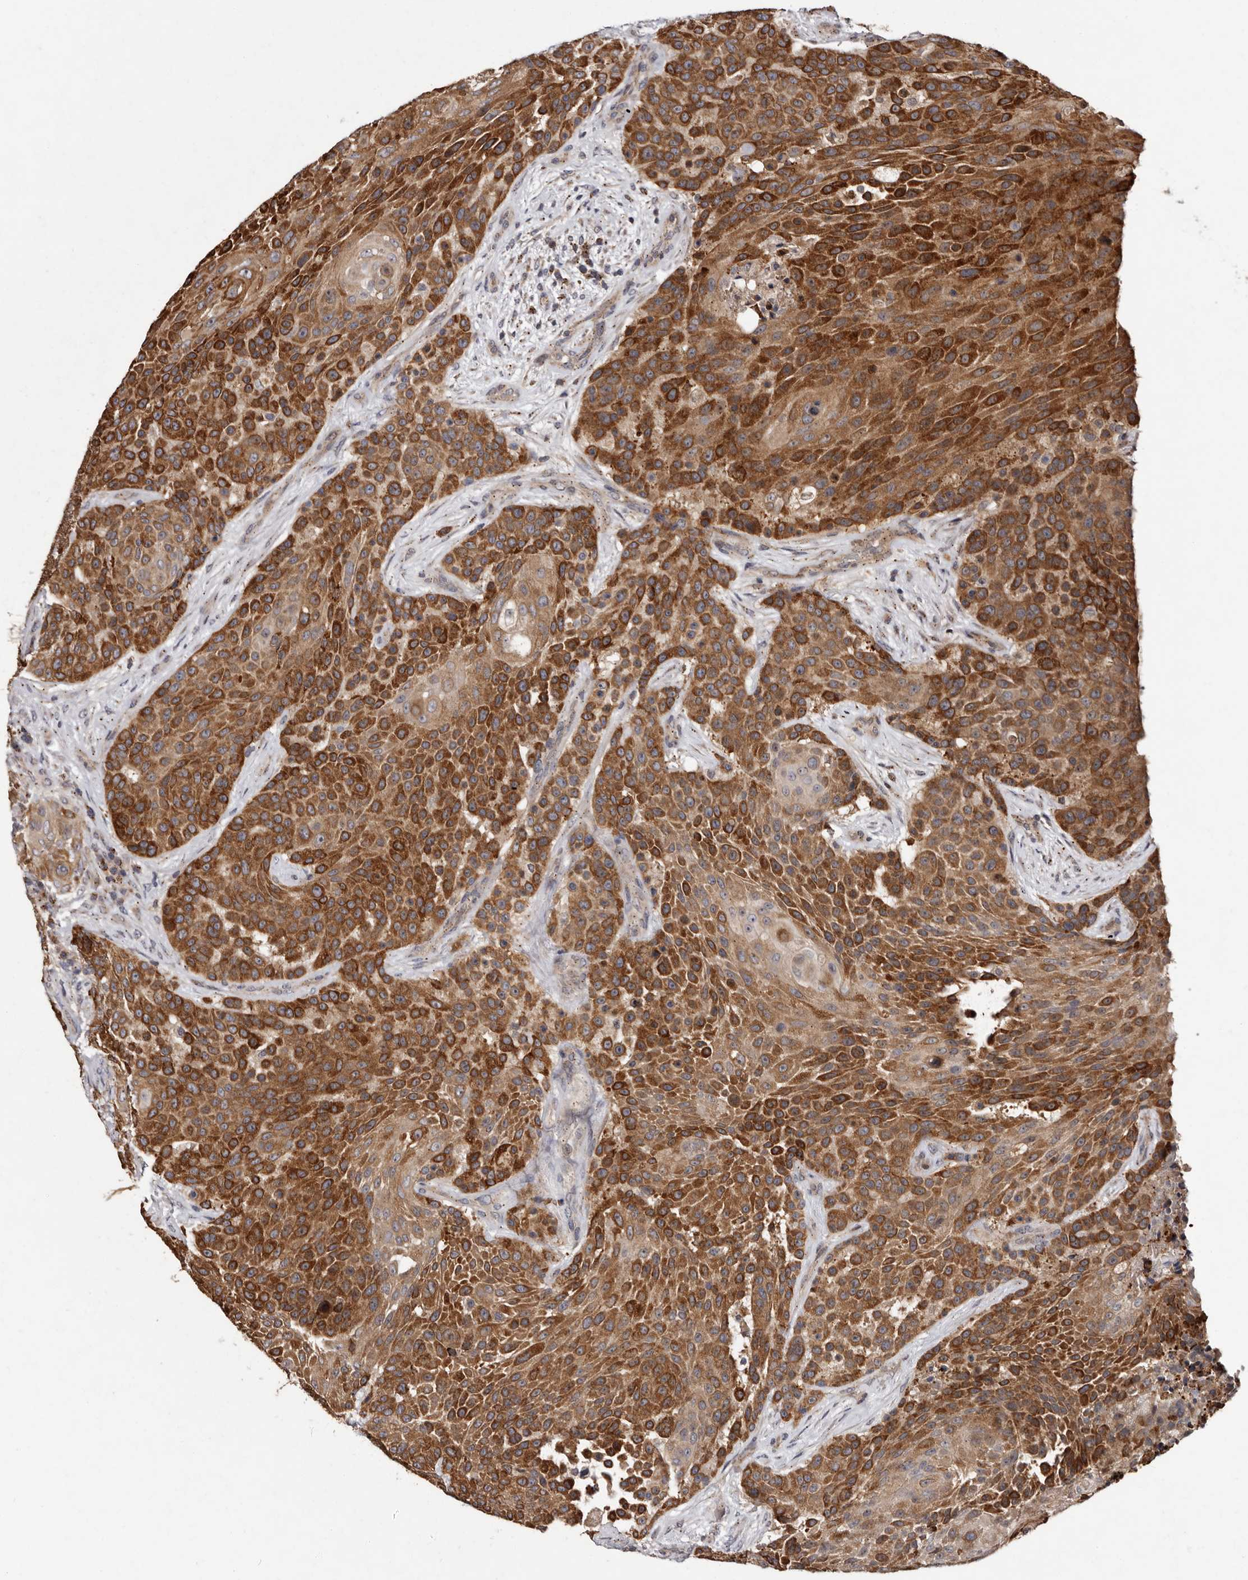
{"staining": {"intensity": "strong", "quantity": ">75%", "location": "cytoplasmic/membranous"}, "tissue": "urothelial cancer", "cell_type": "Tumor cells", "image_type": "cancer", "snomed": [{"axis": "morphology", "description": "Urothelial carcinoma, High grade"}, {"axis": "topography", "description": "Urinary bladder"}], "caption": "A high amount of strong cytoplasmic/membranous staining is identified in about >75% of tumor cells in urothelial cancer tissue.", "gene": "DNPH1", "patient": {"sex": "female", "age": 63}}